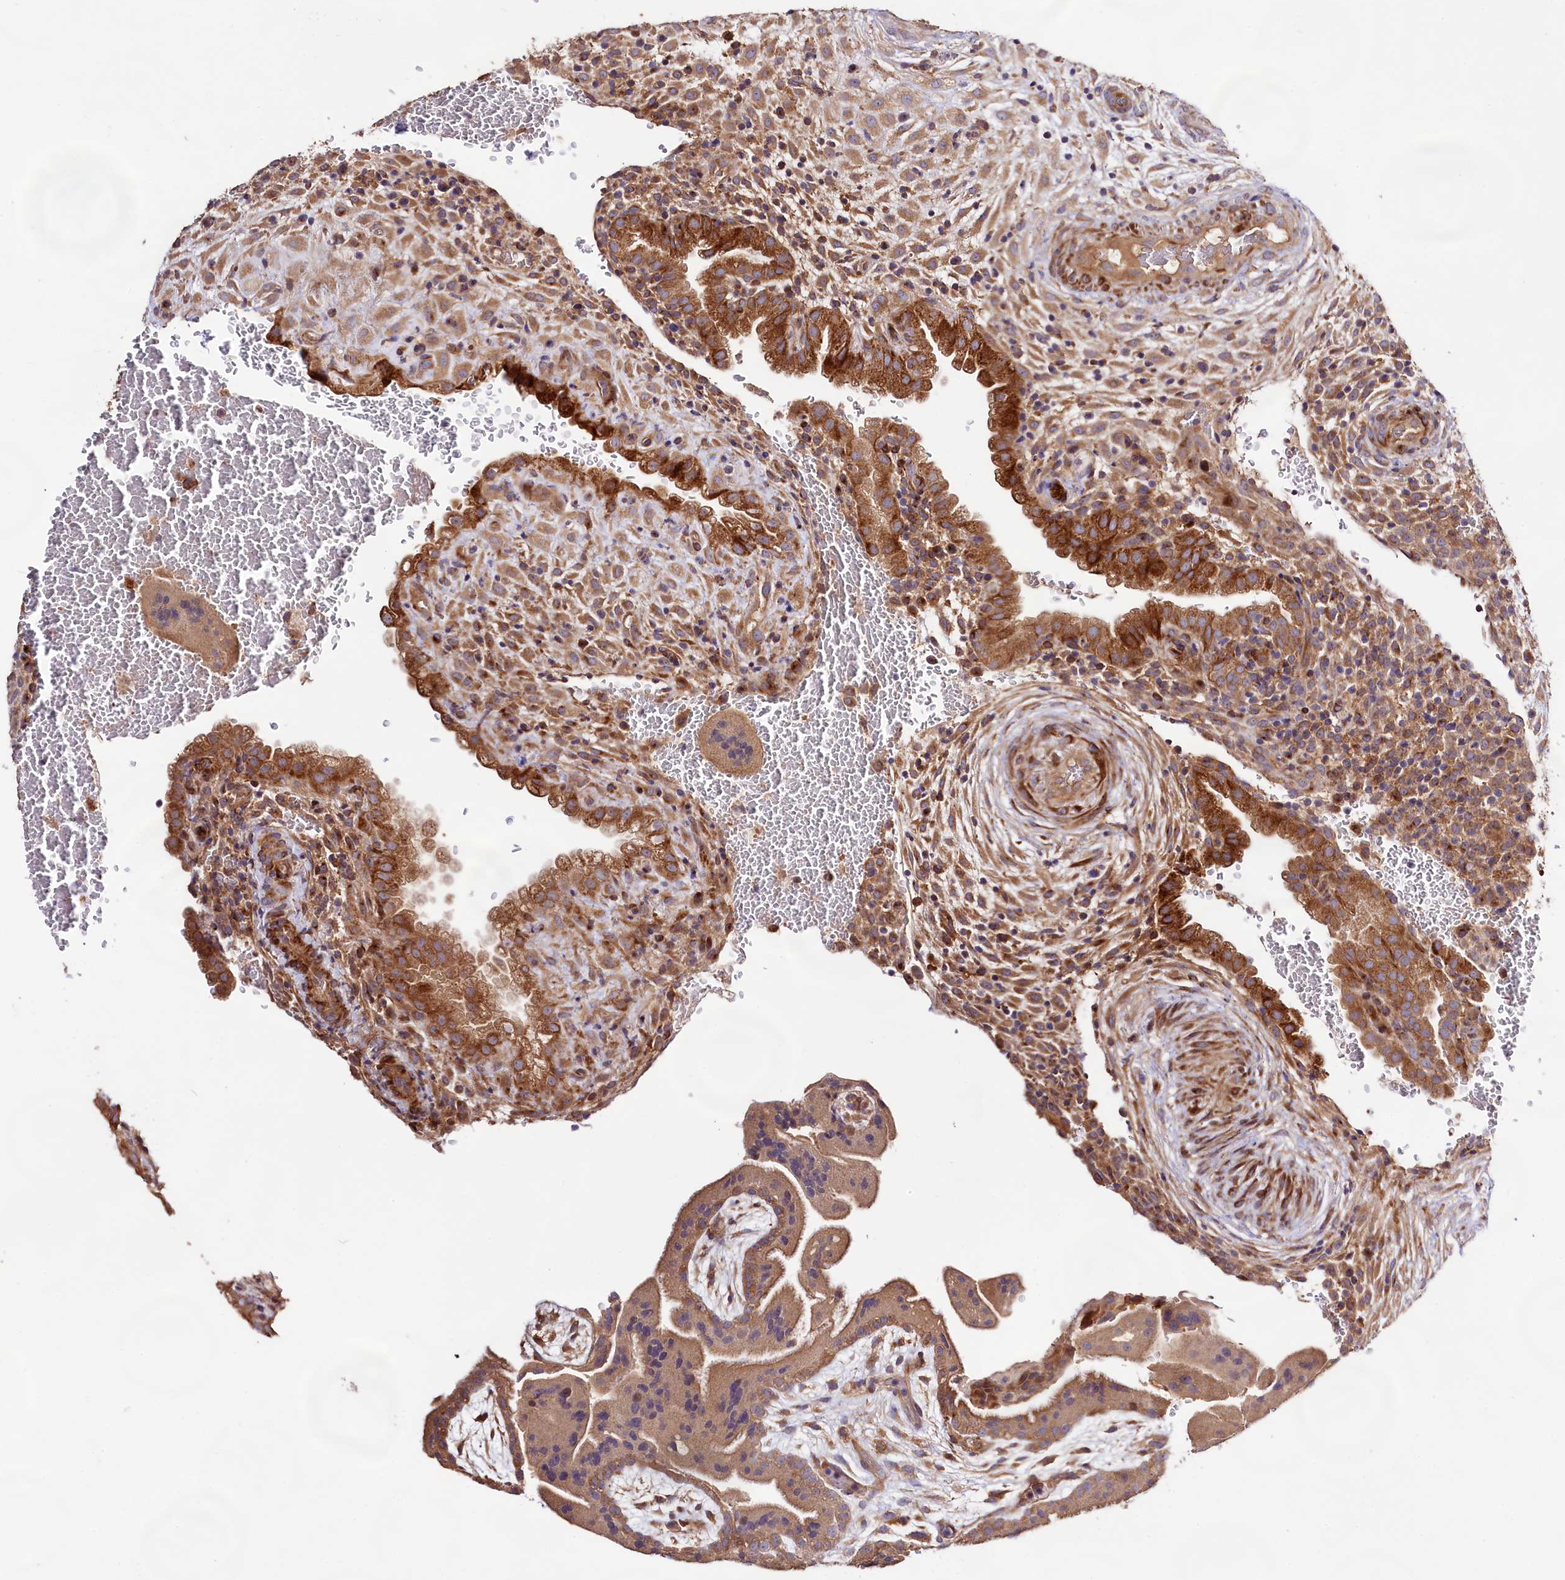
{"staining": {"intensity": "moderate", "quantity": ">75%", "location": "cytoplasmic/membranous"}, "tissue": "placenta", "cell_type": "Decidual cells", "image_type": "normal", "snomed": [{"axis": "morphology", "description": "Normal tissue, NOS"}, {"axis": "topography", "description": "Placenta"}], "caption": "Decidual cells show moderate cytoplasmic/membranous positivity in approximately >75% of cells in unremarkable placenta. The protein of interest is shown in brown color, while the nuclei are stained blue.", "gene": "DMXL2", "patient": {"sex": "female", "age": 35}}